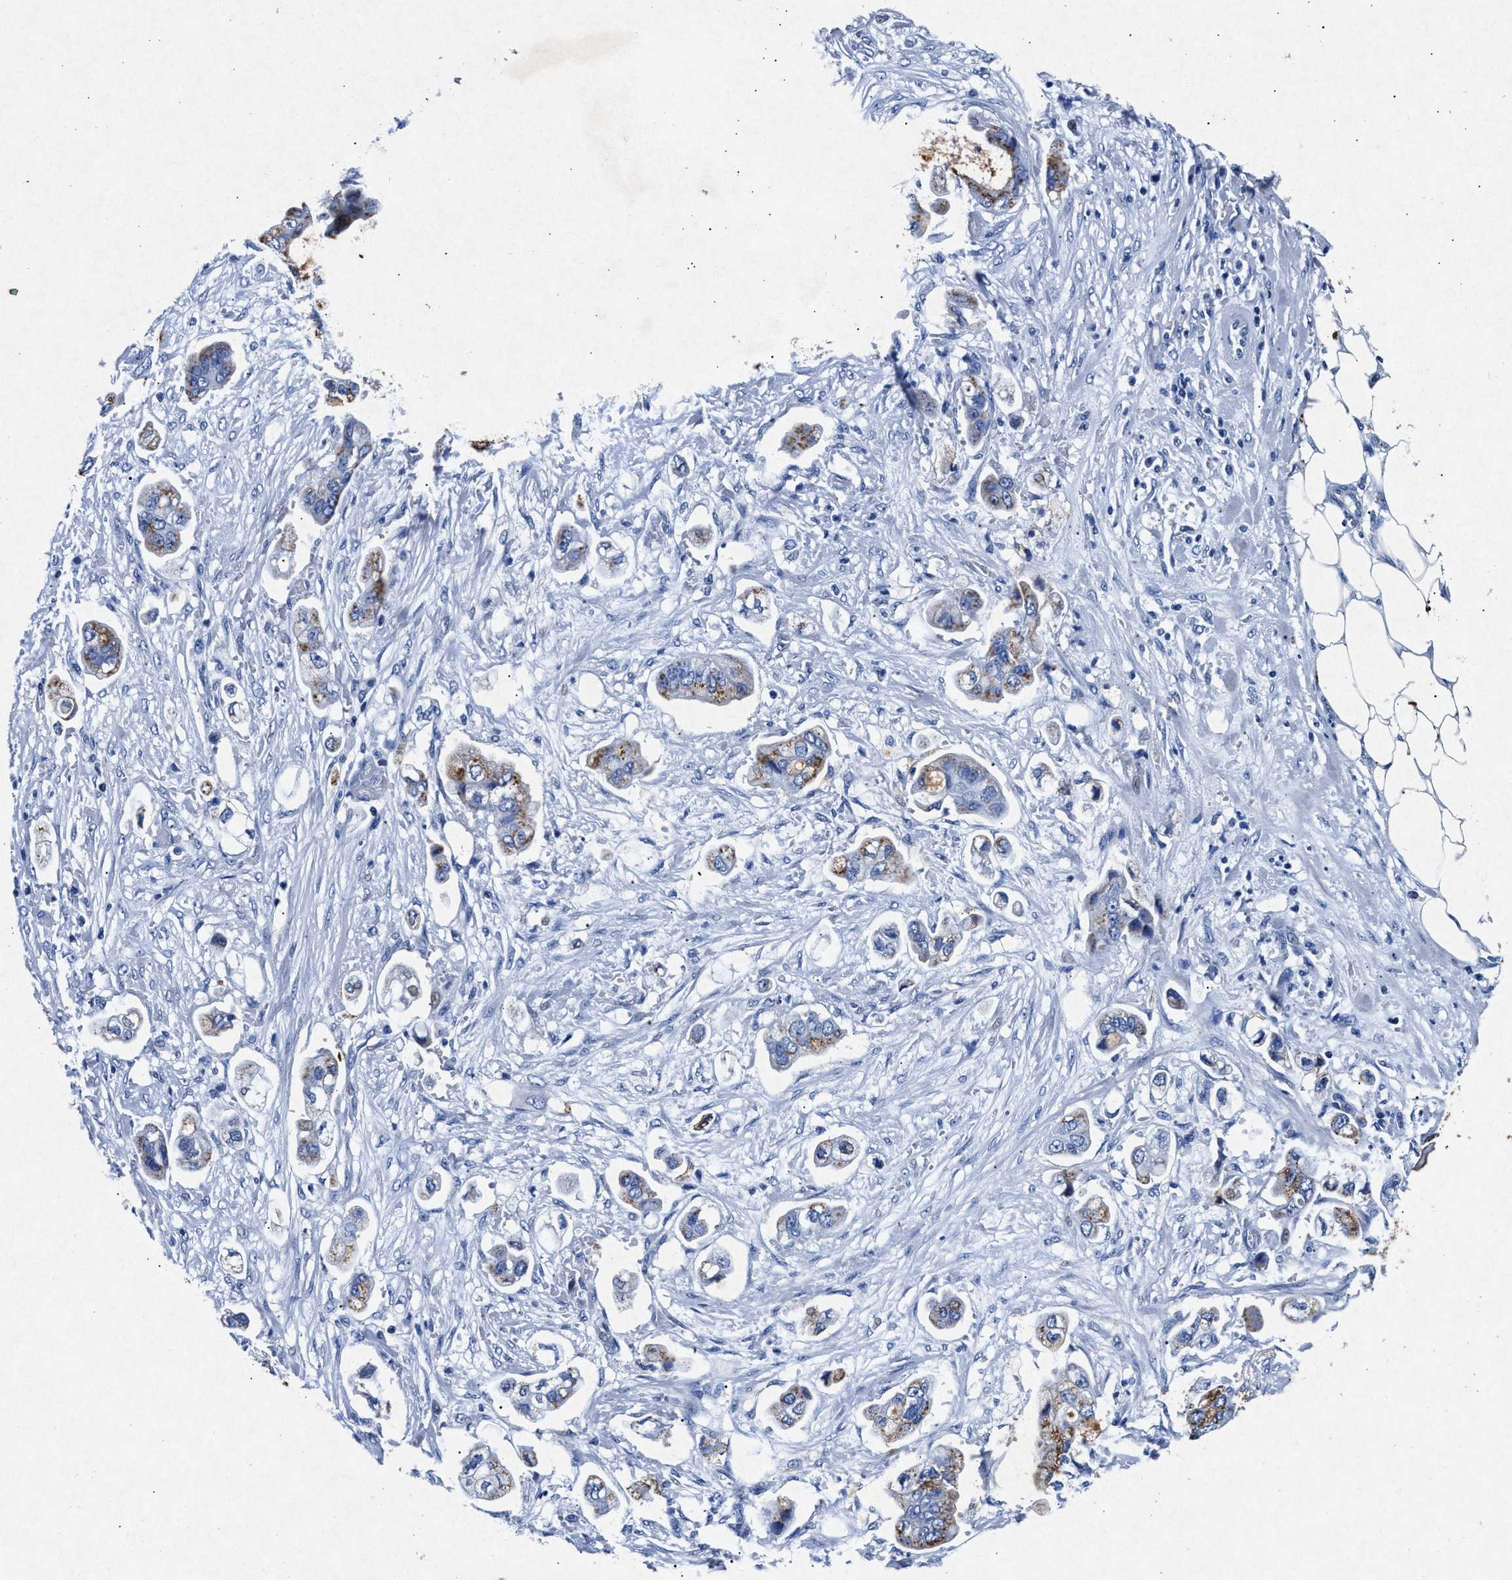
{"staining": {"intensity": "moderate", "quantity": ">75%", "location": "cytoplasmic/membranous"}, "tissue": "stomach cancer", "cell_type": "Tumor cells", "image_type": "cancer", "snomed": [{"axis": "morphology", "description": "Adenocarcinoma, NOS"}, {"axis": "topography", "description": "Stomach"}], "caption": "Brown immunohistochemical staining in stomach cancer reveals moderate cytoplasmic/membranous staining in about >75% of tumor cells.", "gene": "MAP6", "patient": {"sex": "male", "age": 62}}